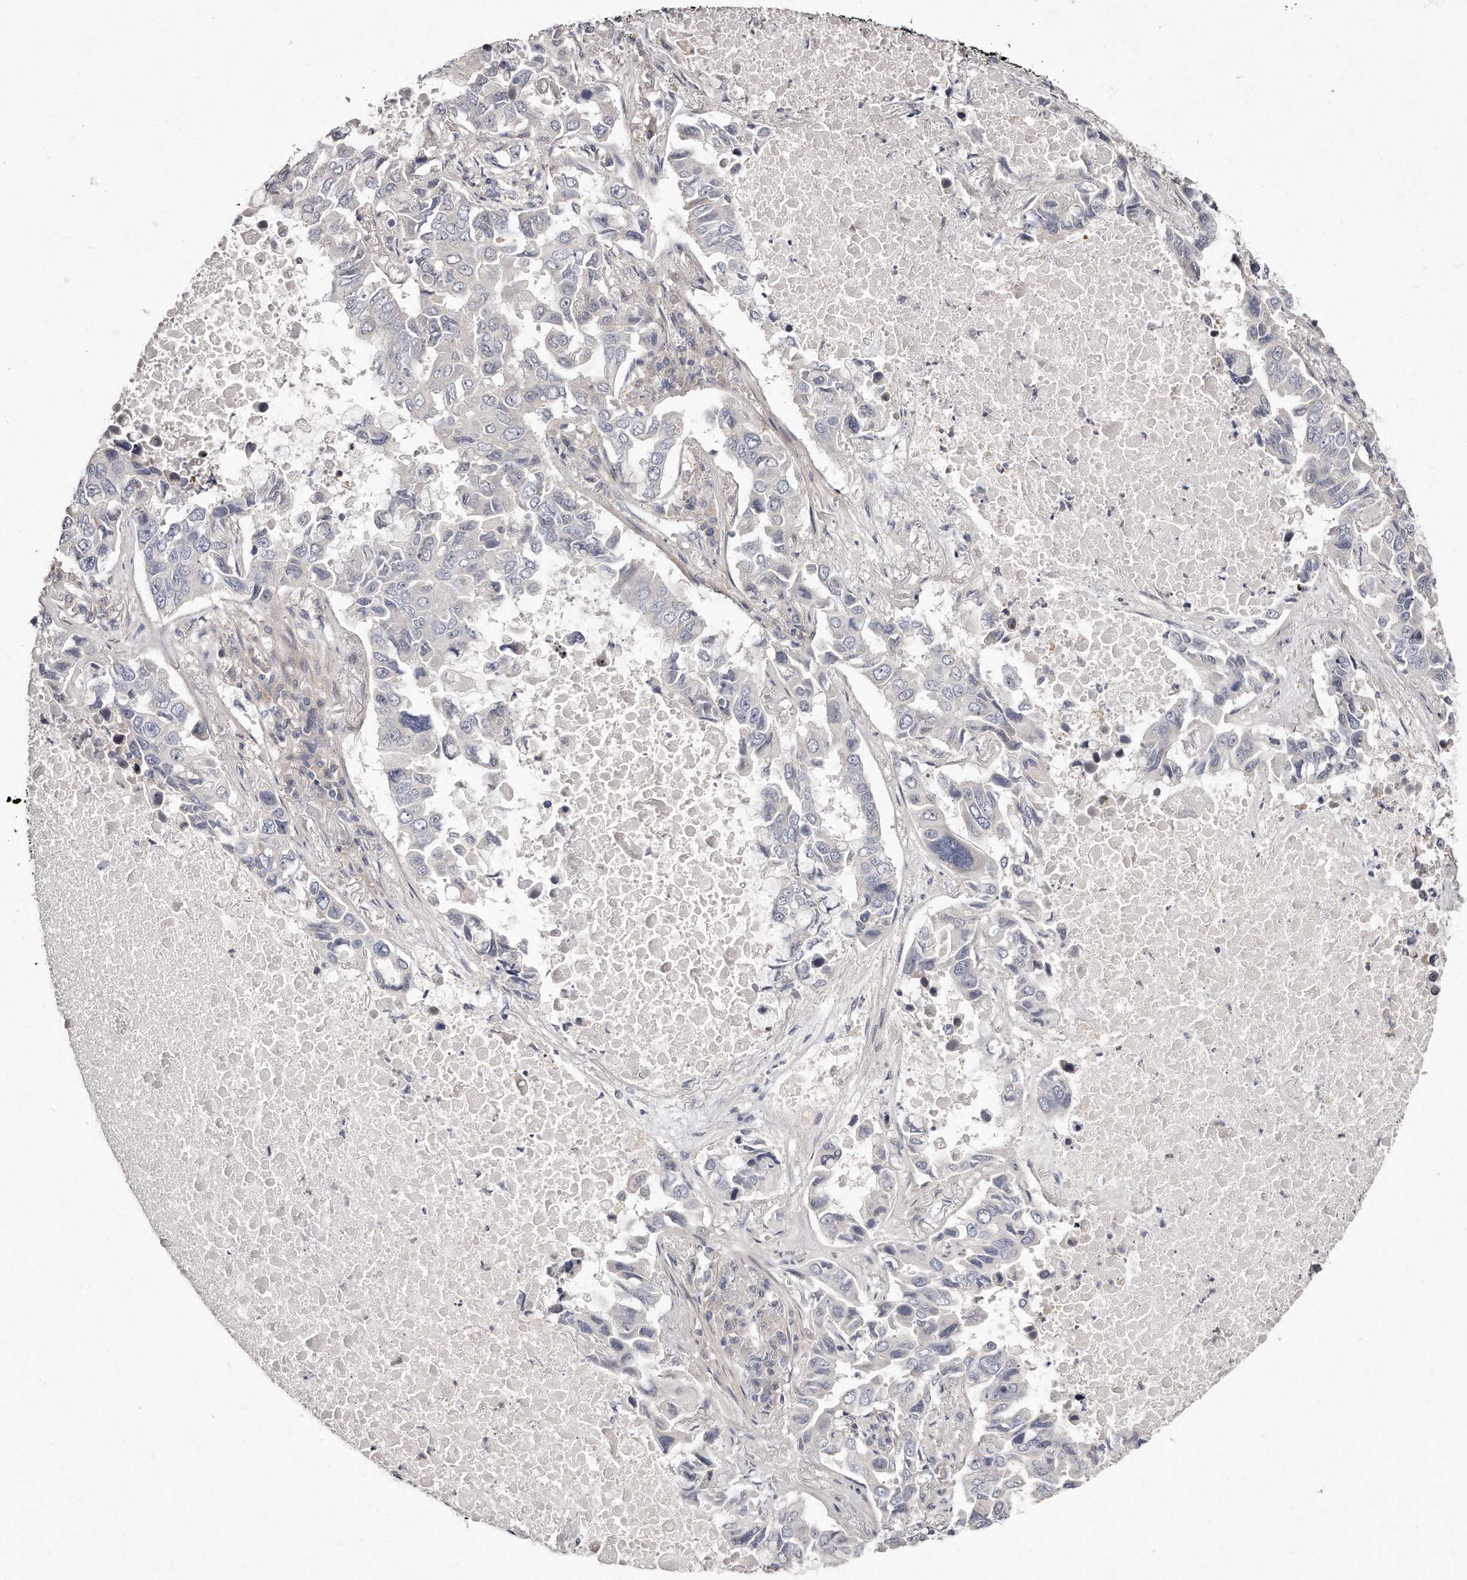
{"staining": {"intensity": "negative", "quantity": "none", "location": "none"}, "tissue": "lung cancer", "cell_type": "Tumor cells", "image_type": "cancer", "snomed": [{"axis": "morphology", "description": "Adenocarcinoma, NOS"}, {"axis": "topography", "description": "Lung"}], "caption": "This photomicrograph is of lung cancer (adenocarcinoma) stained with immunohistochemistry (IHC) to label a protein in brown with the nuclei are counter-stained blue. There is no expression in tumor cells. (Brightfield microscopy of DAB (3,3'-diaminobenzidine) immunohistochemistry at high magnification).", "gene": "TTLL4", "patient": {"sex": "male", "age": 64}}